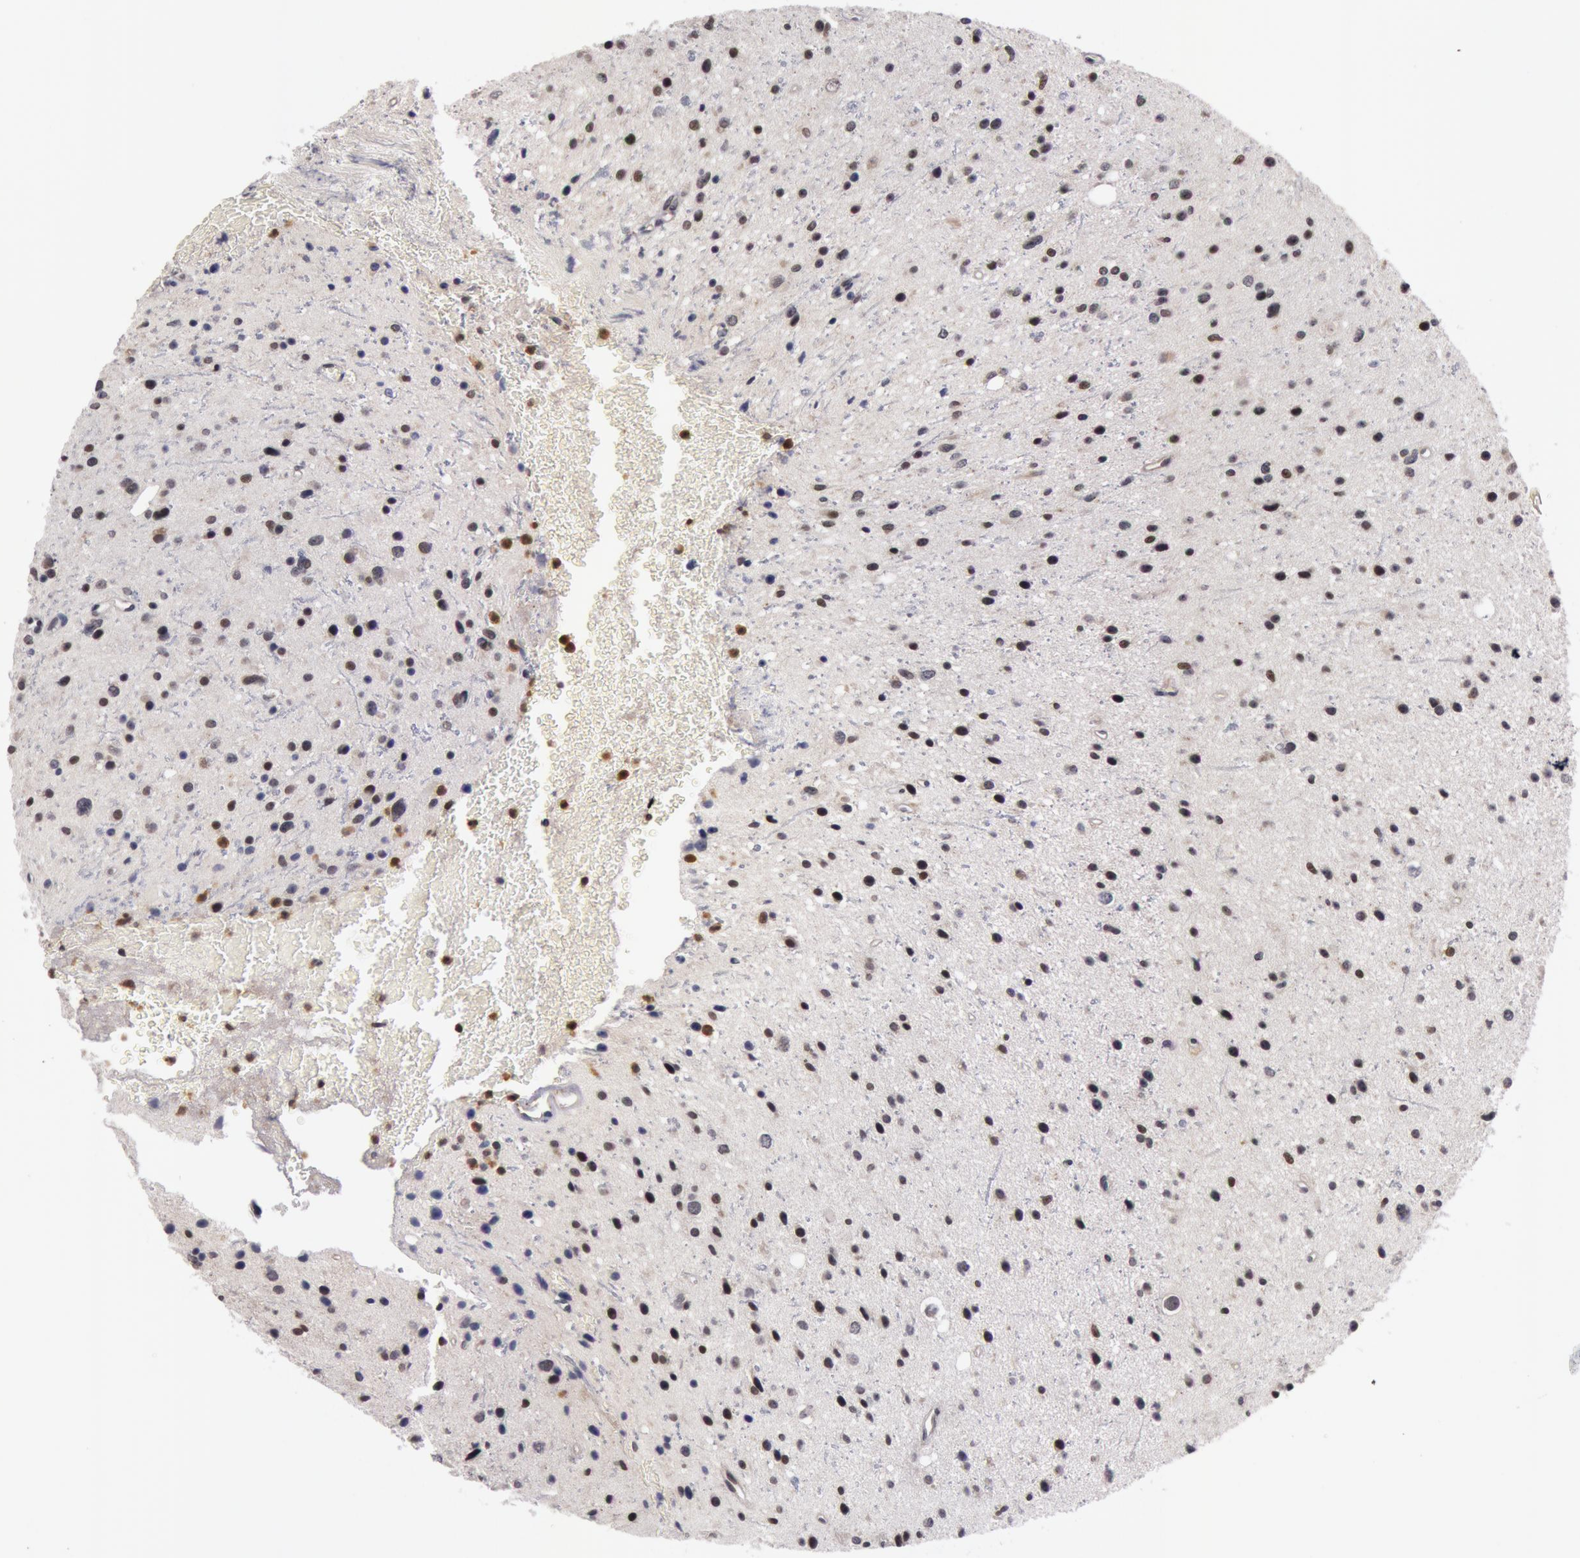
{"staining": {"intensity": "weak", "quantity": "<25%", "location": "nuclear"}, "tissue": "glioma", "cell_type": "Tumor cells", "image_type": "cancer", "snomed": [{"axis": "morphology", "description": "Glioma, malignant, Low grade"}, {"axis": "topography", "description": "Brain"}], "caption": "DAB immunohistochemical staining of human malignant glioma (low-grade) displays no significant expression in tumor cells.", "gene": "ZNF350", "patient": {"sex": "female", "age": 46}}